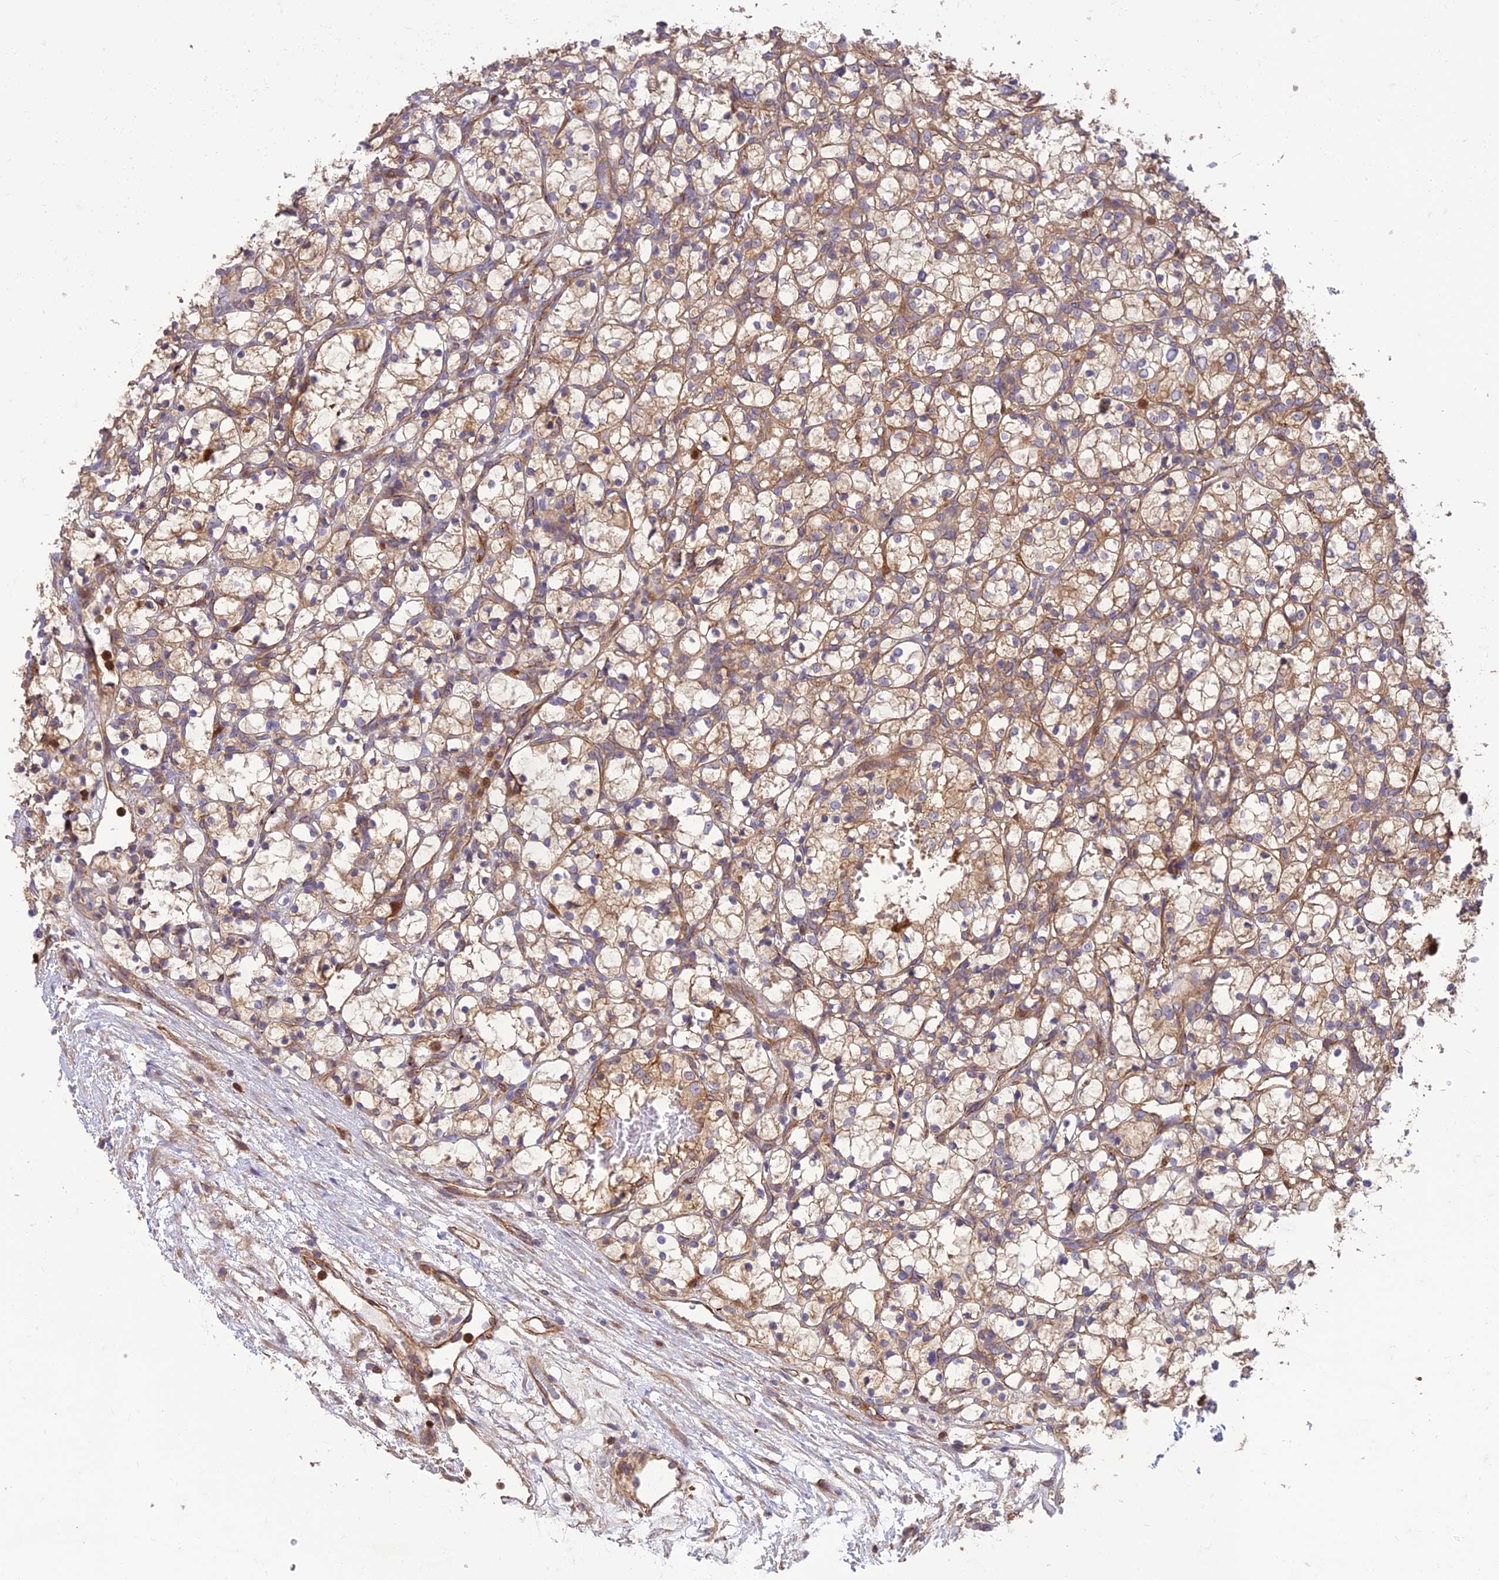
{"staining": {"intensity": "weak", "quantity": ">75%", "location": "cytoplasmic/membranous"}, "tissue": "renal cancer", "cell_type": "Tumor cells", "image_type": "cancer", "snomed": [{"axis": "morphology", "description": "Adenocarcinoma, NOS"}, {"axis": "topography", "description": "Kidney"}], "caption": "Tumor cells display low levels of weak cytoplasmic/membranous positivity in about >75% of cells in renal adenocarcinoma. Using DAB (3,3'-diaminobenzidine) (brown) and hematoxylin (blue) stains, captured at high magnification using brightfield microscopy.", "gene": "HPSE2", "patient": {"sex": "female", "age": 69}}